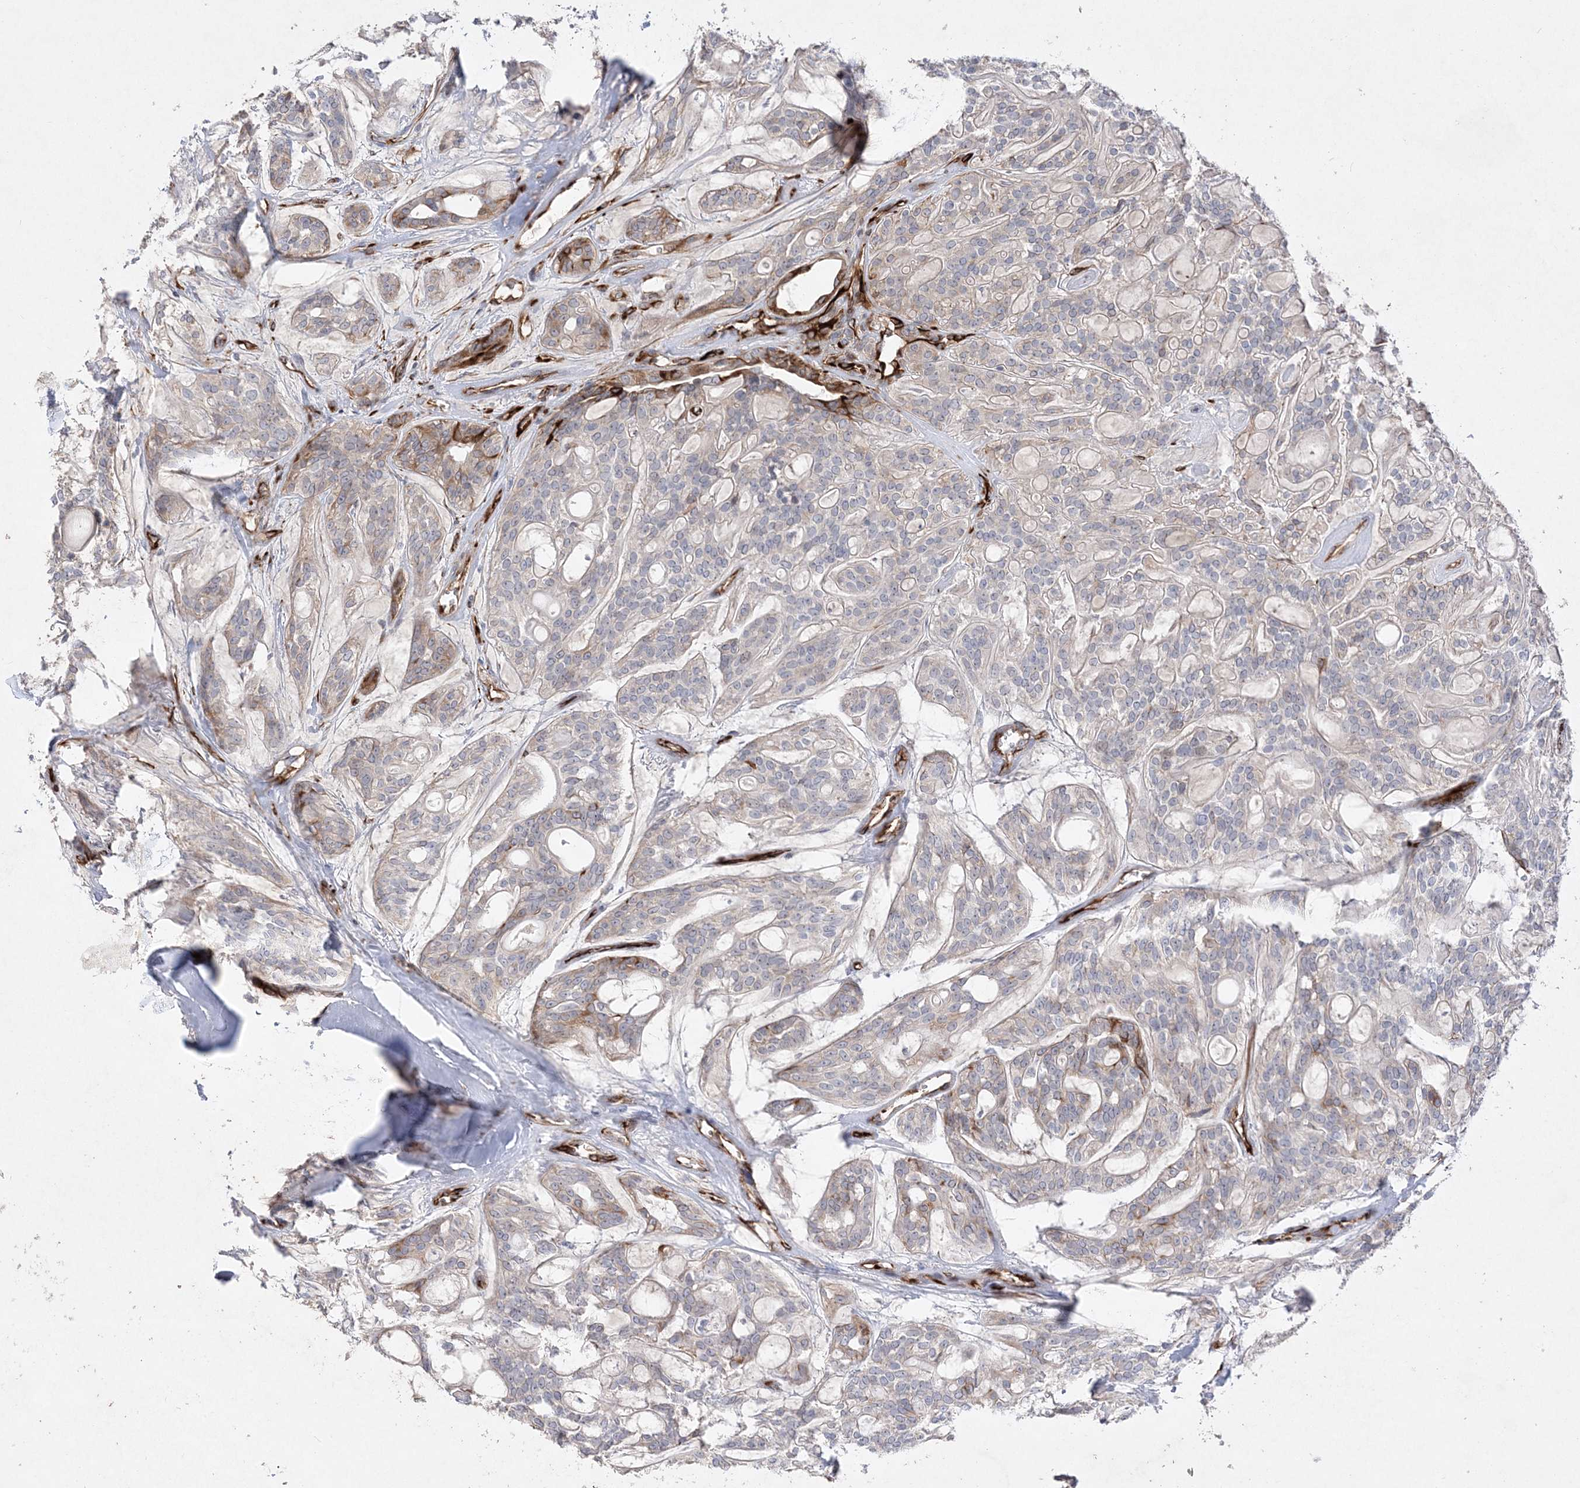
{"staining": {"intensity": "moderate", "quantity": "<25%", "location": "cytoplasmic/membranous"}, "tissue": "head and neck cancer", "cell_type": "Tumor cells", "image_type": "cancer", "snomed": [{"axis": "morphology", "description": "Adenocarcinoma, NOS"}, {"axis": "topography", "description": "Head-Neck"}], "caption": "Moderate cytoplasmic/membranous staining is identified in approximately <25% of tumor cells in head and neck cancer.", "gene": "TMEM132B", "patient": {"sex": "male", "age": 66}}